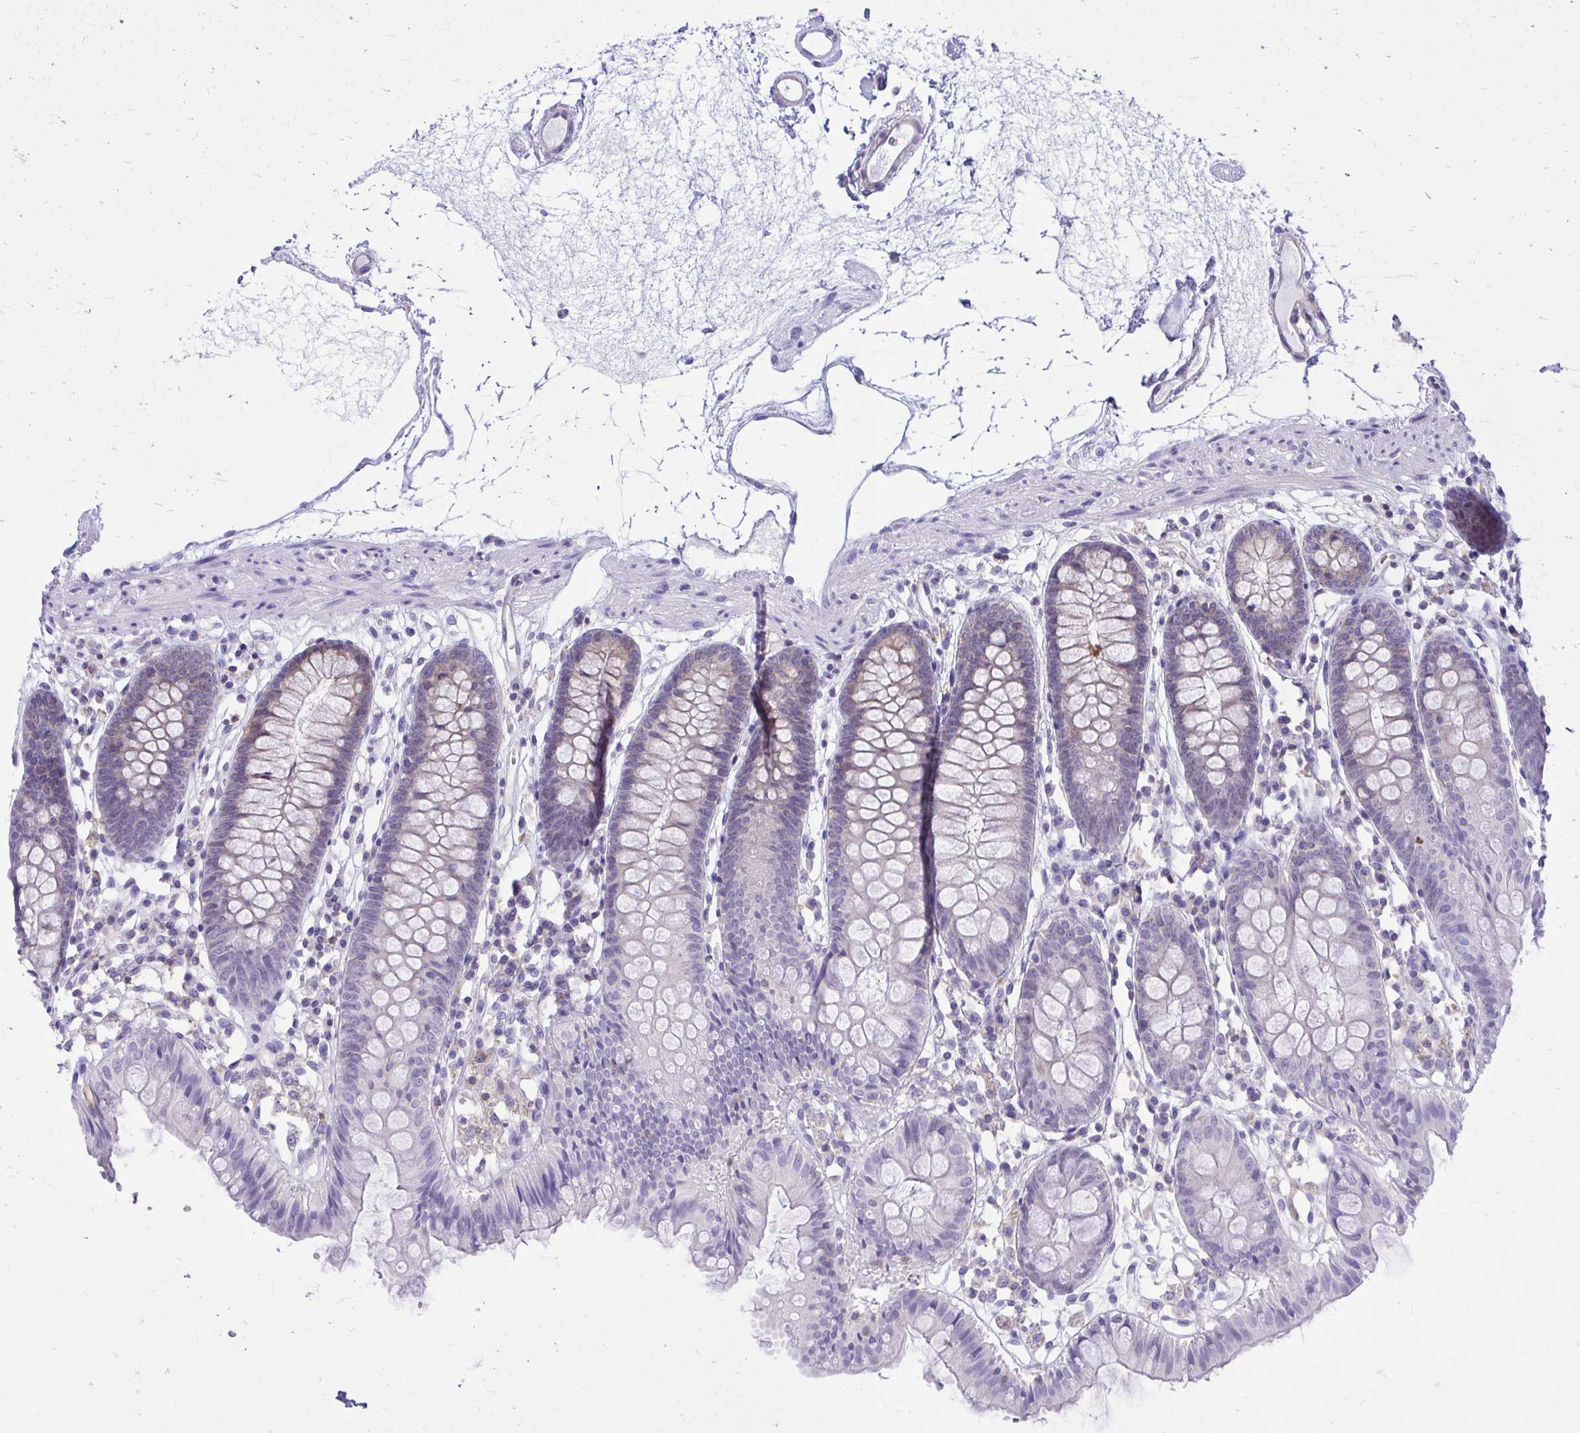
{"staining": {"intensity": "negative", "quantity": "none", "location": "none"}, "tissue": "colon", "cell_type": "Endothelial cells", "image_type": "normal", "snomed": [{"axis": "morphology", "description": "Normal tissue, NOS"}, {"axis": "topography", "description": "Colon"}], "caption": "Immunohistochemical staining of normal colon demonstrates no significant positivity in endothelial cells.", "gene": "GPRIN3", "patient": {"sex": "female", "age": 84}}